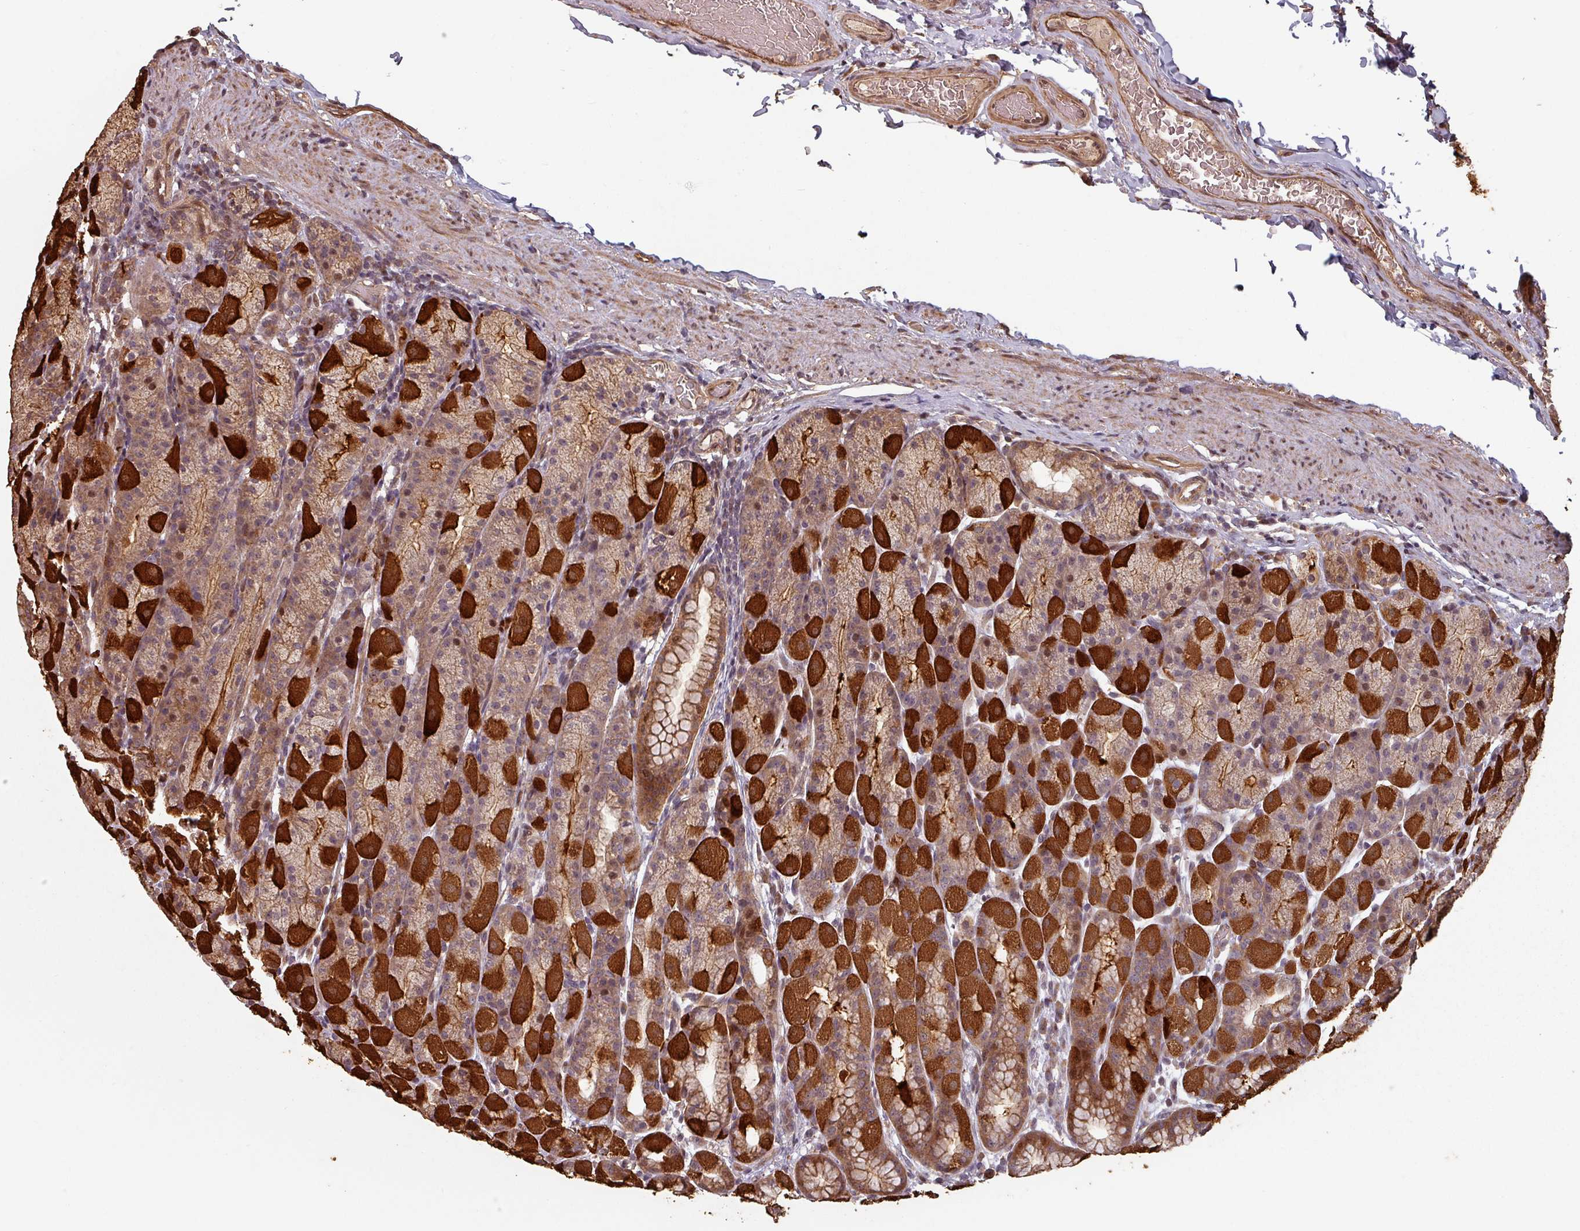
{"staining": {"intensity": "strong", "quantity": "25%-75%", "location": "cytoplasmic/membranous,nuclear"}, "tissue": "stomach", "cell_type": "Glandular cells", "image_type": "normal", "snomed": [{"axis": "morphology", "description": "Normal tissue, NOS"}, {"axis": "topography", "description": "Stomach, upper"}, {"axis": "topography", "description": "Stomach"}], "caption": "DAB immunohistochemical staining of unremarkable stomach displays strong cytoplasmic/membranous,nuclear protein expression in approximately 25%-75% of glandular cells.", "gene": "EID1", "patient": {"sex": "male", "age": 68}}